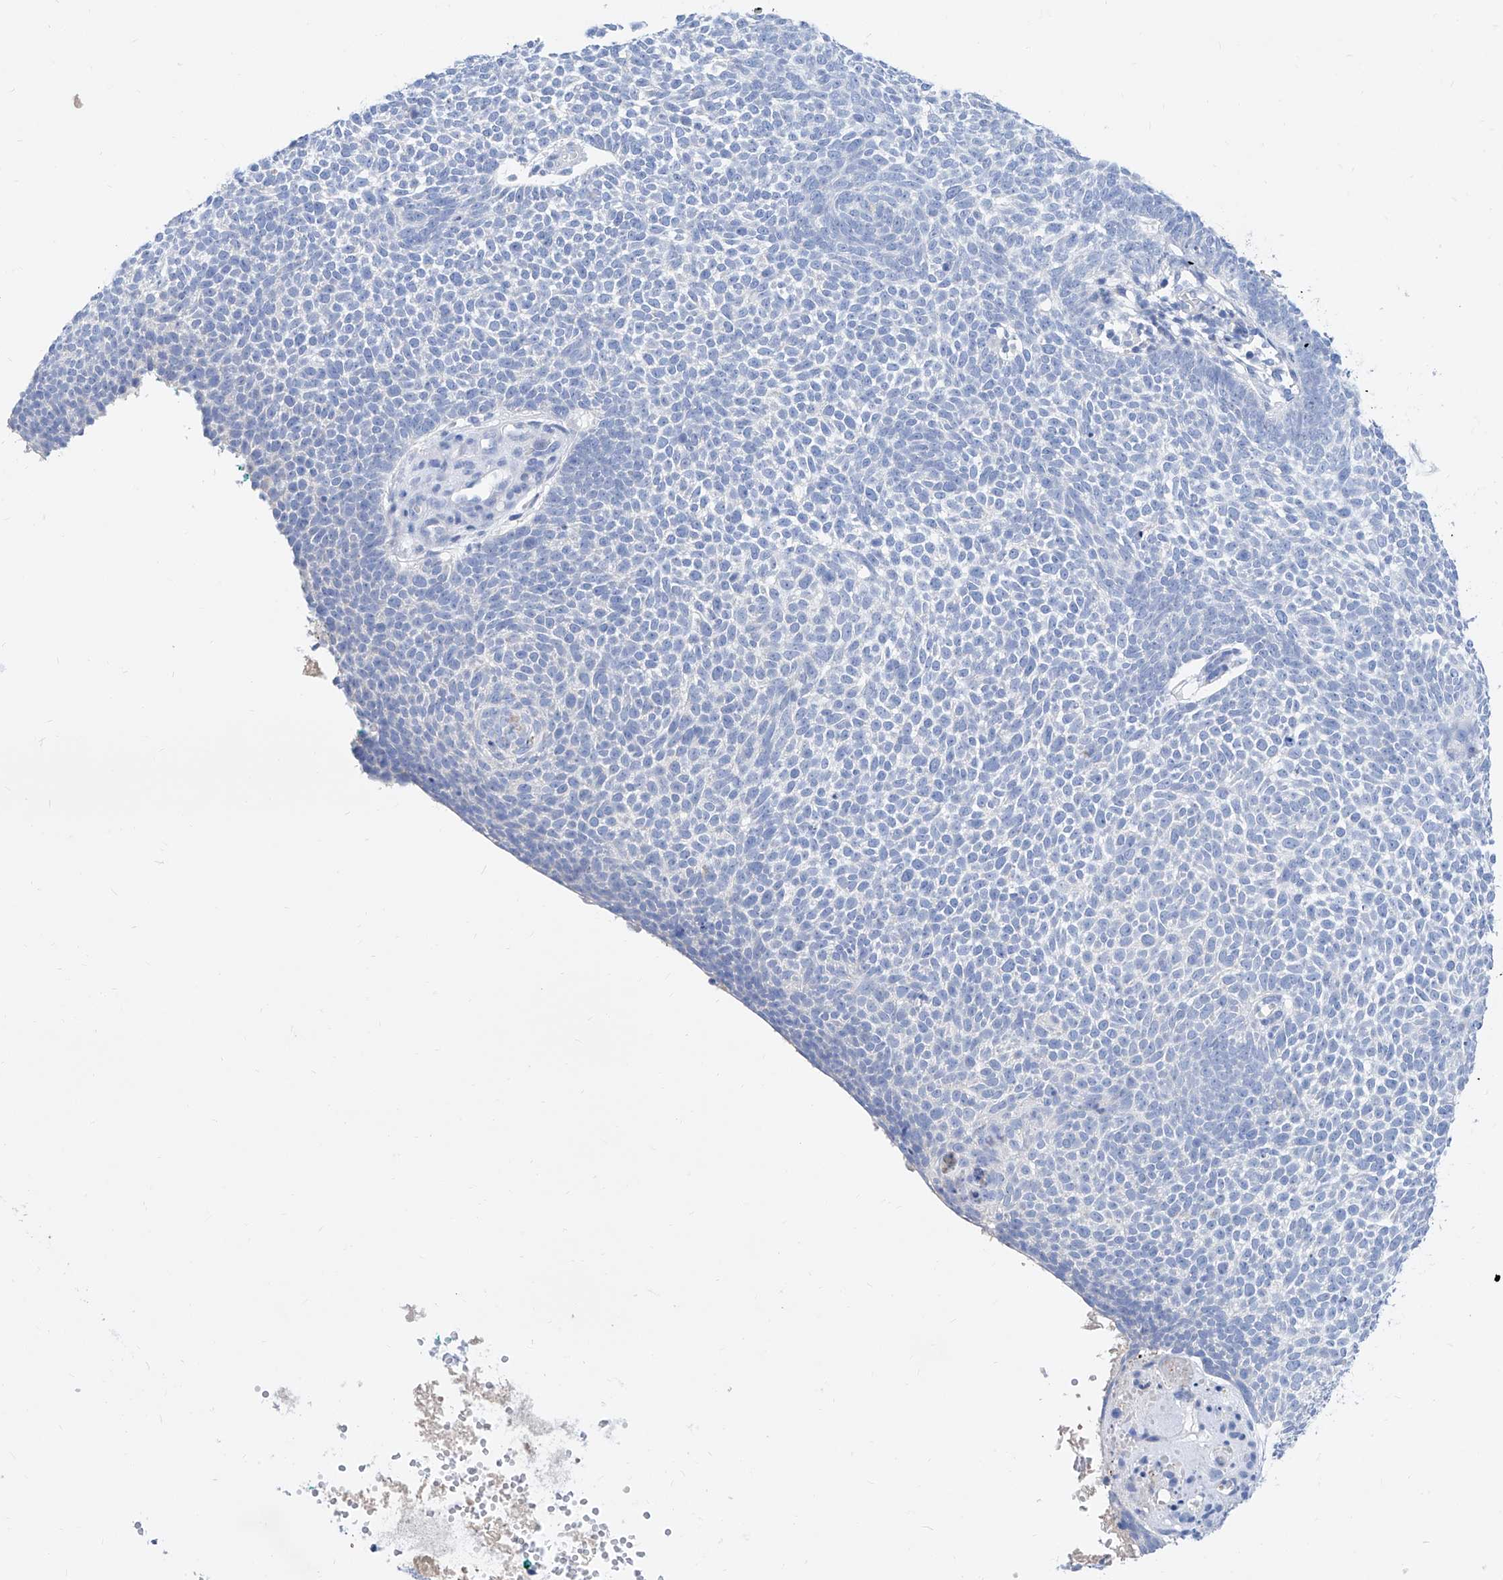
{"staining": {"intensity": "negative", "quantity": "none", "location": "none"}, "tissue": "skin cancer", "cell_type": "Tumor cells", "image_type": "cancer", "snomed": [{"axis": "morphology", "description": "Basal cell carcinoma"}, {"axis": "topography", "description": "Skin"}], "caption": "Protein analysis of basal cell carcinoma (skin) shows no significant expression in tumor cells.", "gene": "SLC25A29", "patient": {"sex": "female", "age": 81}}